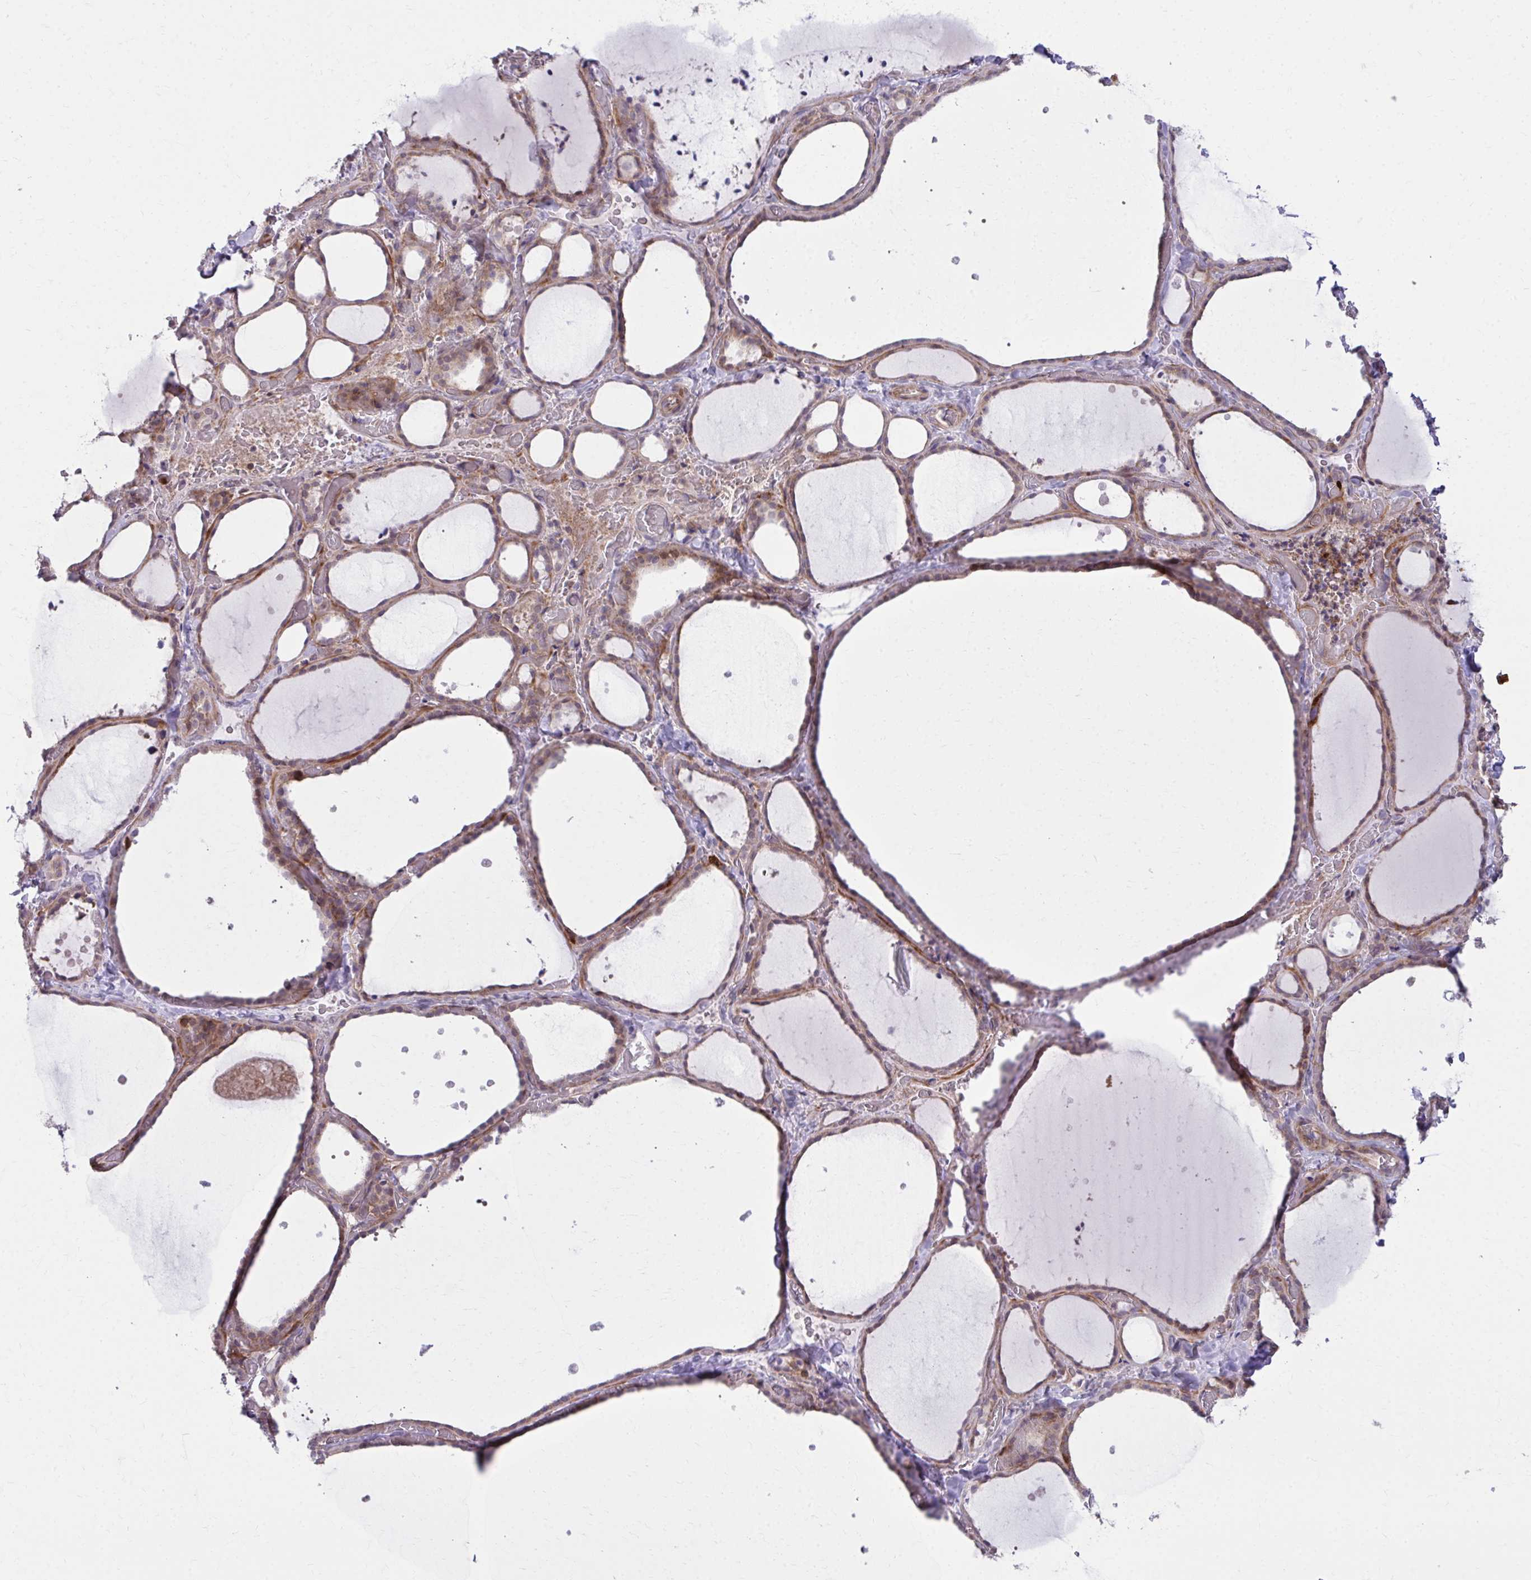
{"staining": {"intensity": "moderate", "quantity": ">75%", "location": "cytoplasmic/membranous"}, "tissue": "thyroid gland", "cell_type": "Glandular cells", "image_type": "normal", "snomed": [{"axis": "morphology", "description": "Normal tissue, NOS"}, {"axis": "topography", "description": "Thyroid gland"}], "caption": "Protein expression by IHC demonstrates moderate cytoplasmic/membranous positivity in about >75% of glandular cells in benign thyroid gland. Using DAB (3,3'-diaminobenzidine) (brown) and hematoxylin (blue) stains, captured at high magnification using brightfield microscopy.", "gene": "C16orf54", "patient": {"sex": "female", "age": 36}}